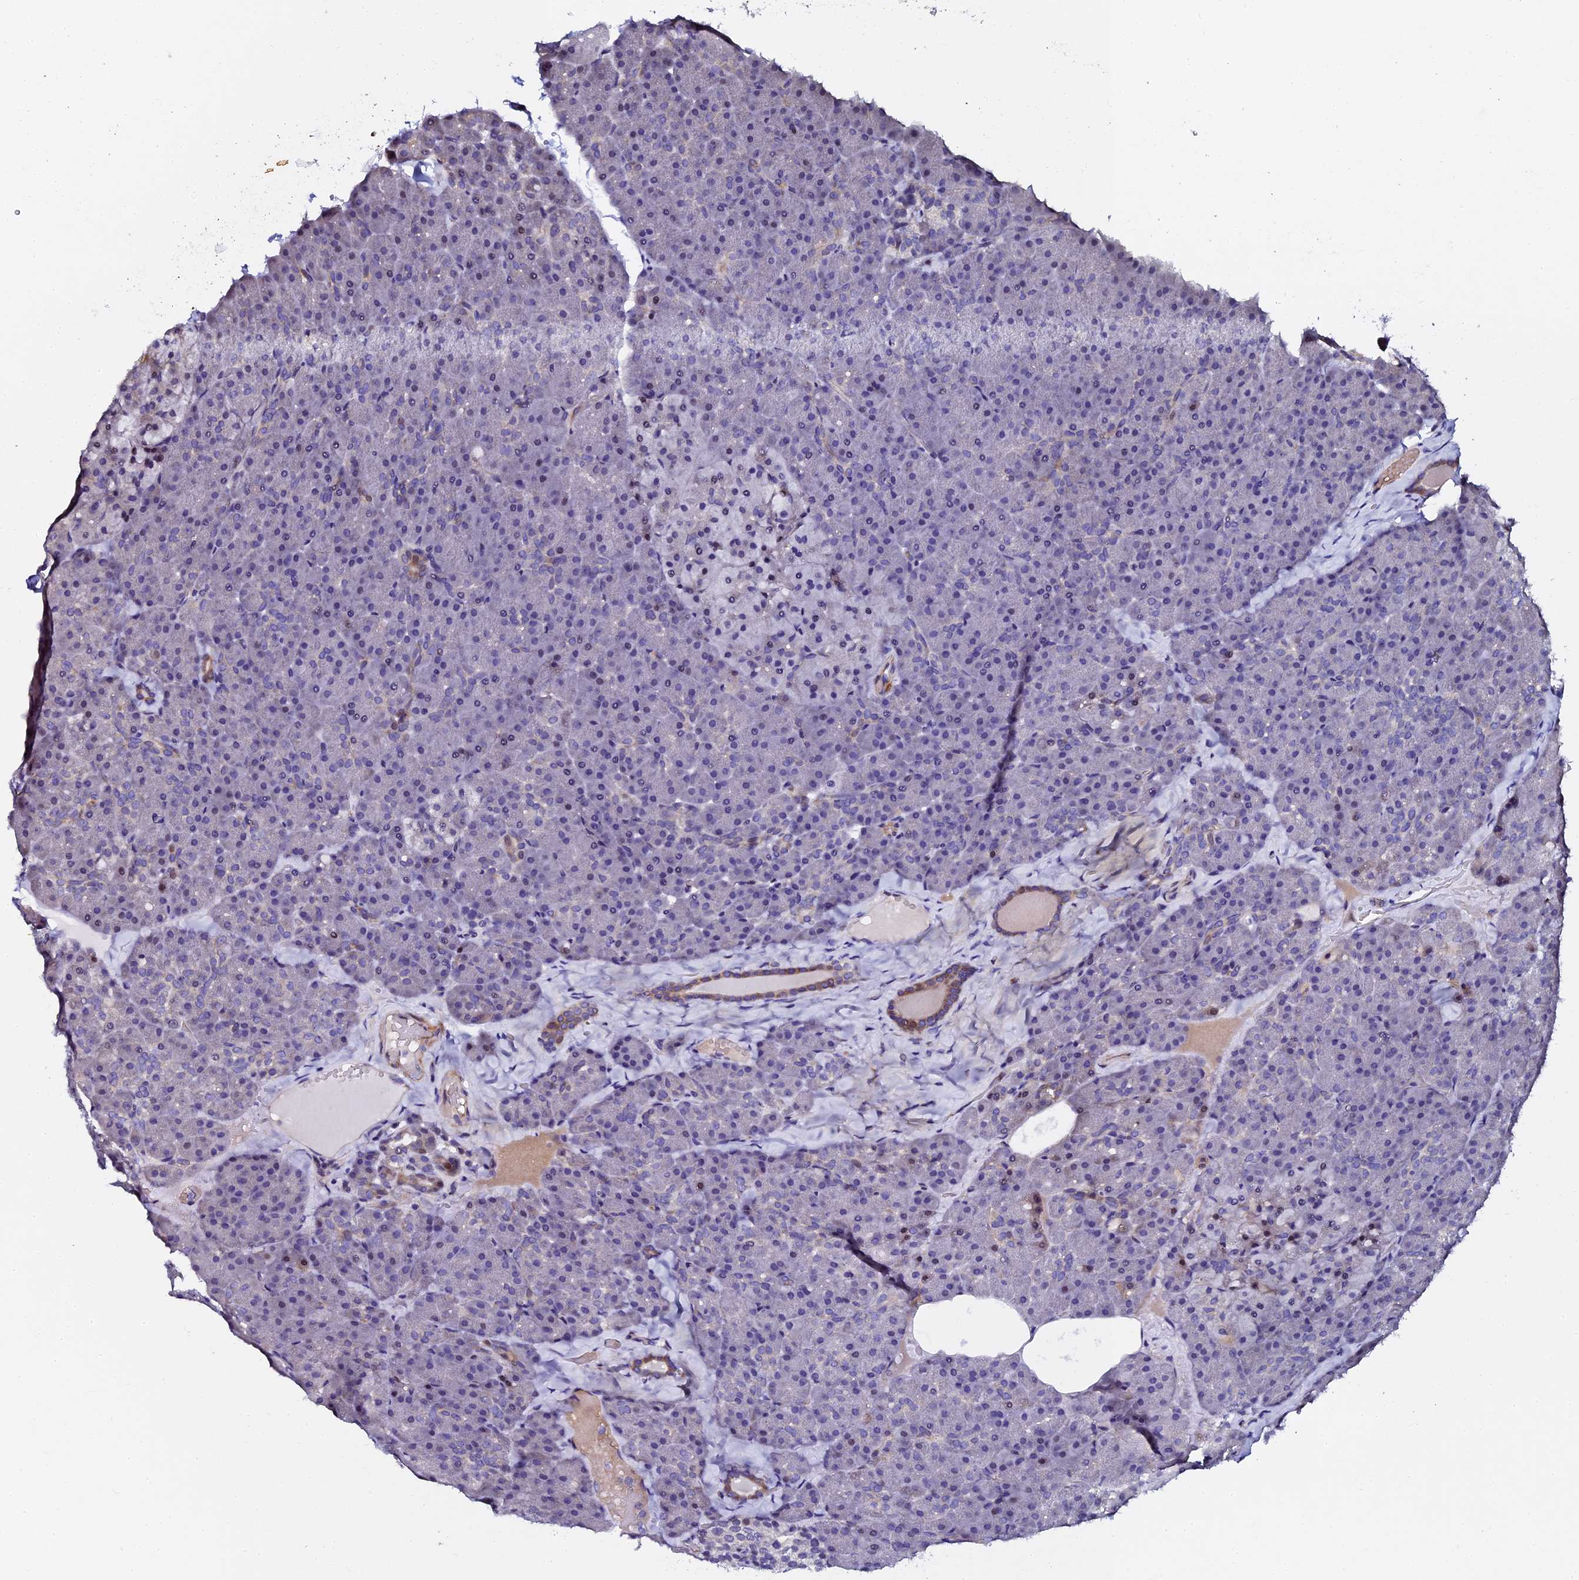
{"staining": {"intensity": "negative", "quantity": "none", "location": "none"}, "tissue": "pancreas", "cell_type": "Exocrine glandular cells", "image_type": "normal", "snomed": [{"axis": "morphology", "description": "Normal tissue, NOS"}, {"axis": "topography", "description": "Pancreas"}], "caption": "A high-resolution photomicrograph shows immunohistochemistry staining of unremarkable pancreas, which exhibits no significant staining in exocrine glandular cells.", "gene": "GPN3", "patient": {"sex": "male", "age": 36}}